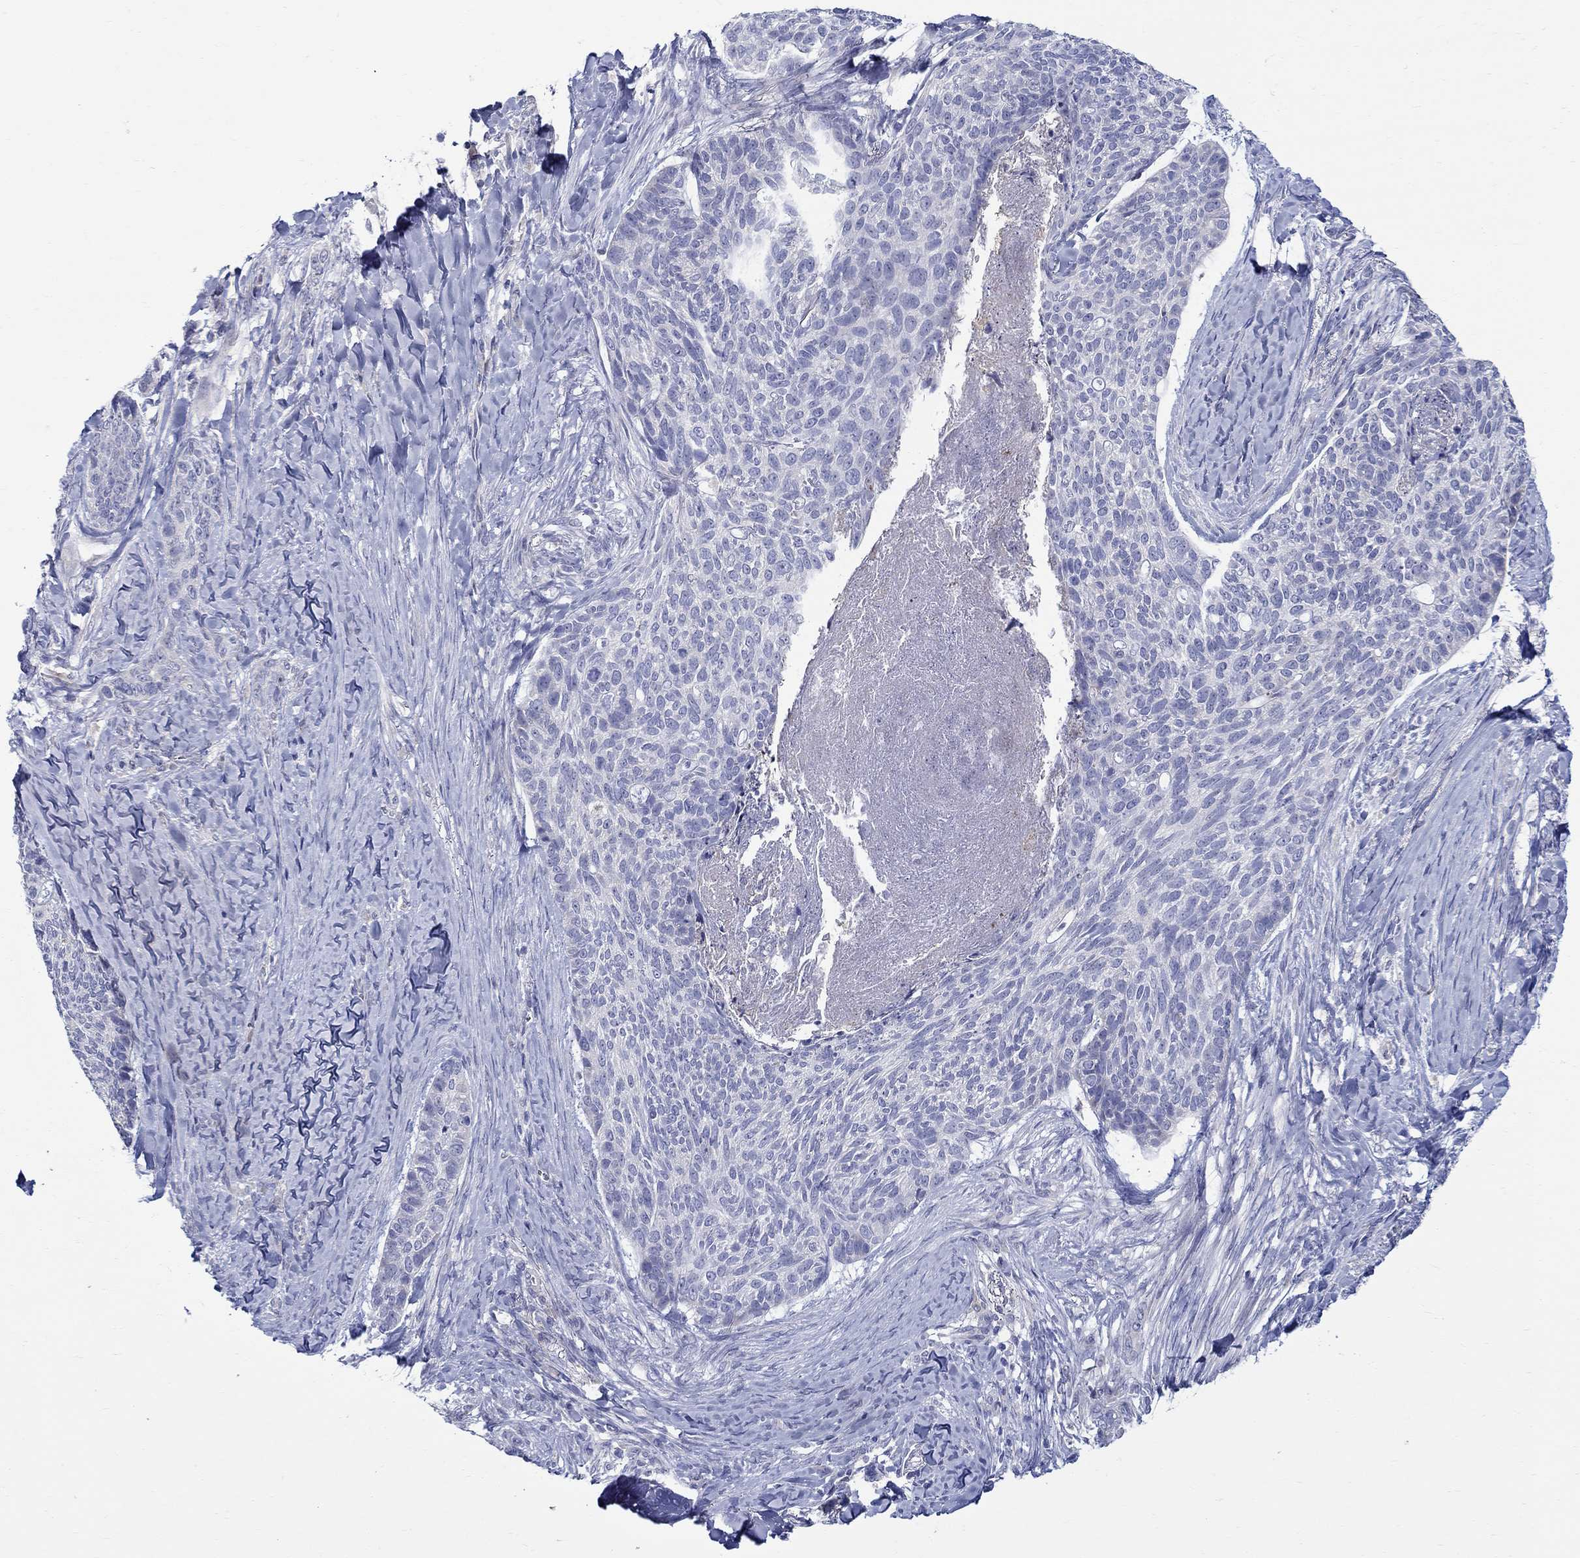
{"staining": {"intensity": "negative", "quantity": "none", "location": "none"}, "tissue": "skin cancer", "cell_type": "Tumor cells", "image_type": "cancer", "snomed": [{"axis": "morphology", "description": "Basal cell carcinoma"}, {"axis": "topography", "description": "Skin"}], "caption": "Protein analysis of basal cell carcinoma (skin) displays no significant positivity in tumor cells. (Stains: DAB (3,3'-diaminobenzidine) immunohistochemistry (IHC) with hematoxylin counter stain, Microscopy: brightfield microscopy at high magnification).", "gene": "QRFPR", "patient": {"sex": "female", "age": 69}}